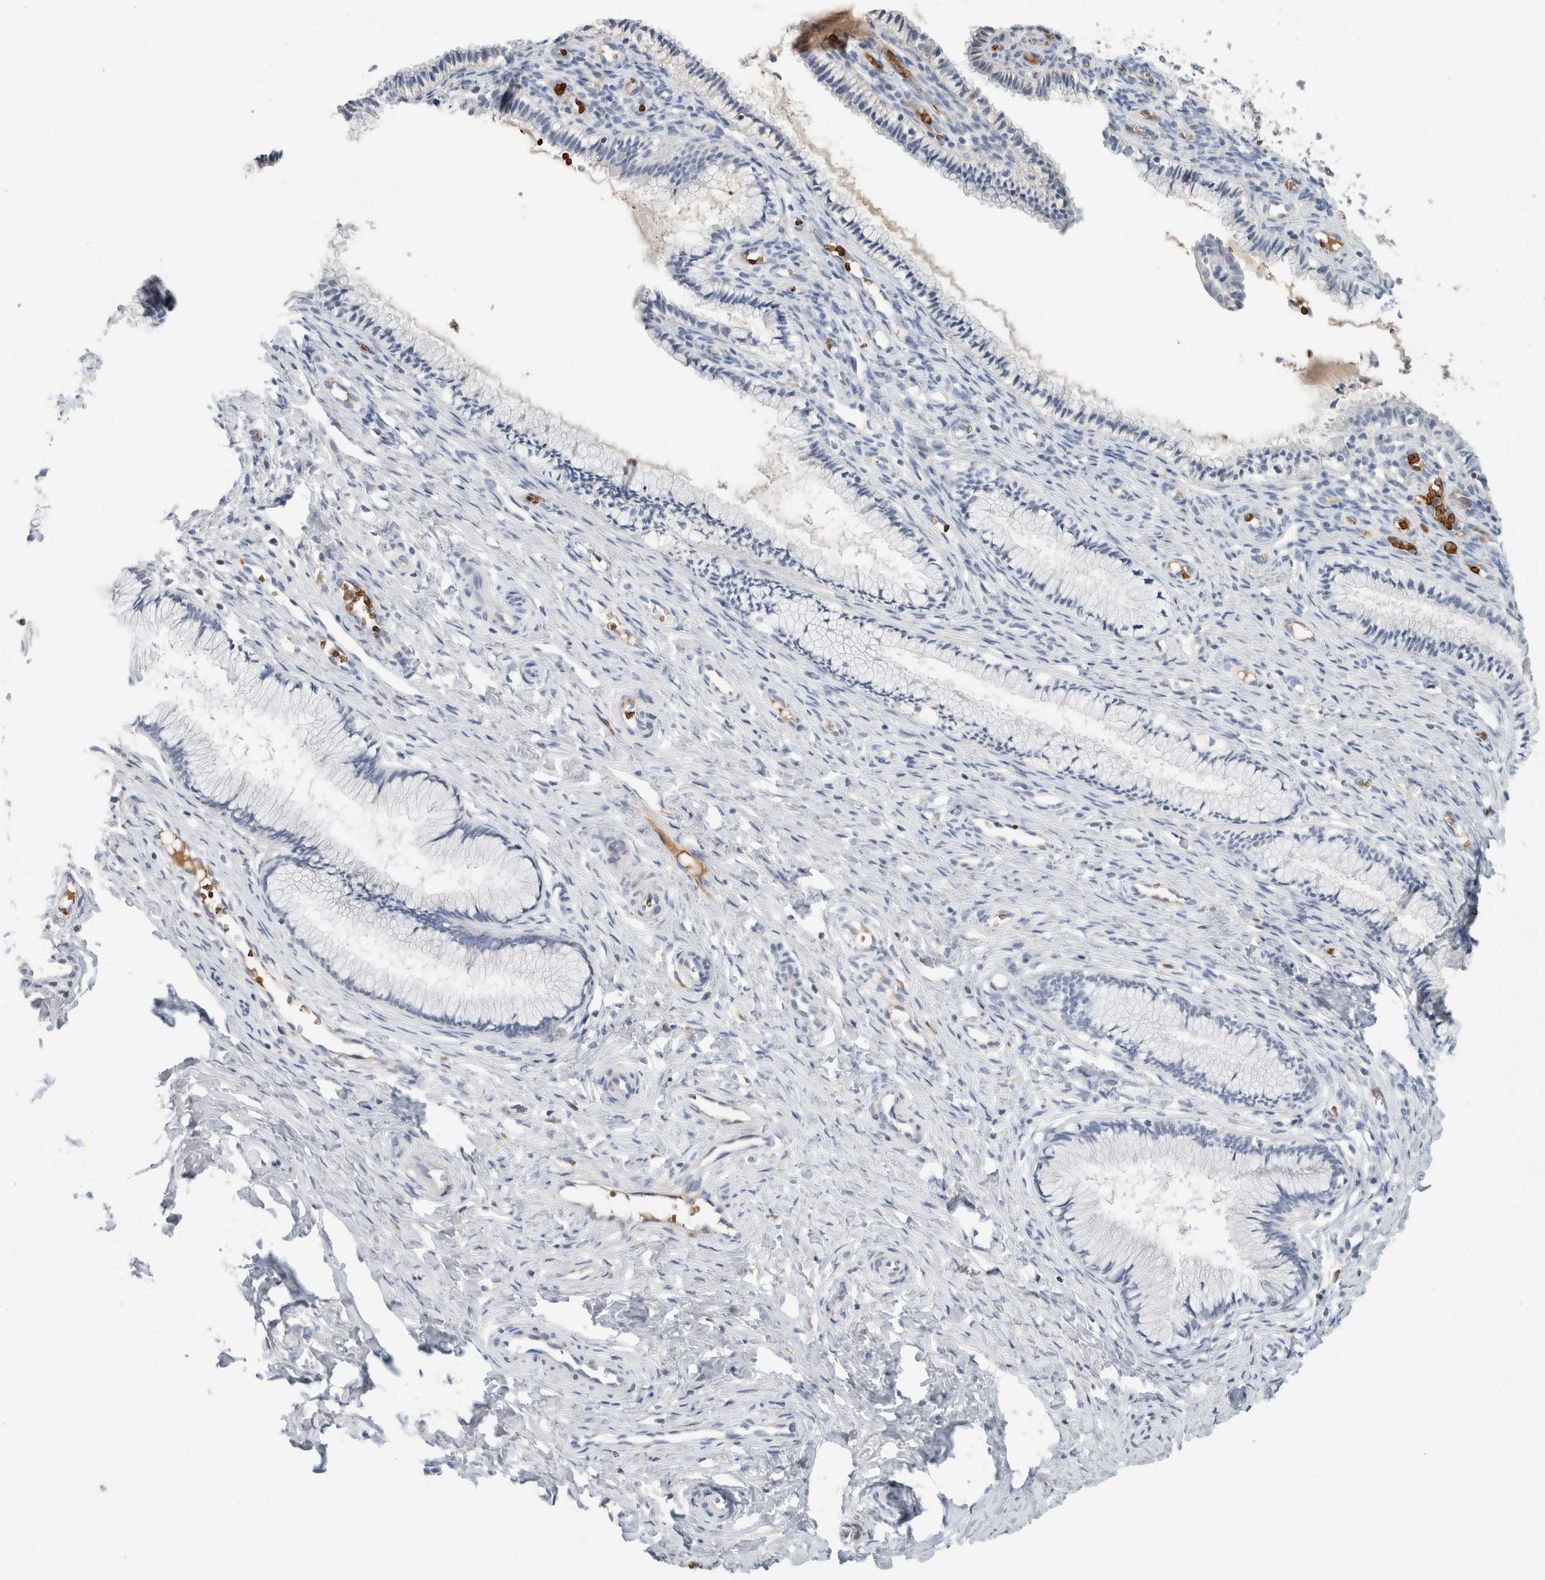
{"staining": {"intensity": "negative", "quantity": "none", "location": "none"}, "tissue": "cervix", "cell_type": "Glandular cells", "image_type": "normal", "snomed": [{"axis": "morphology", "description": "Normal tissue, NOS"}, {"axis": "topography", "description": "Cervix"}], "caption": "This is an IHC histopathology image of normal cervix. There is no expression in glandular cells.", "gene": "CA1", "patient": {"sex": "female", "age": 27}}